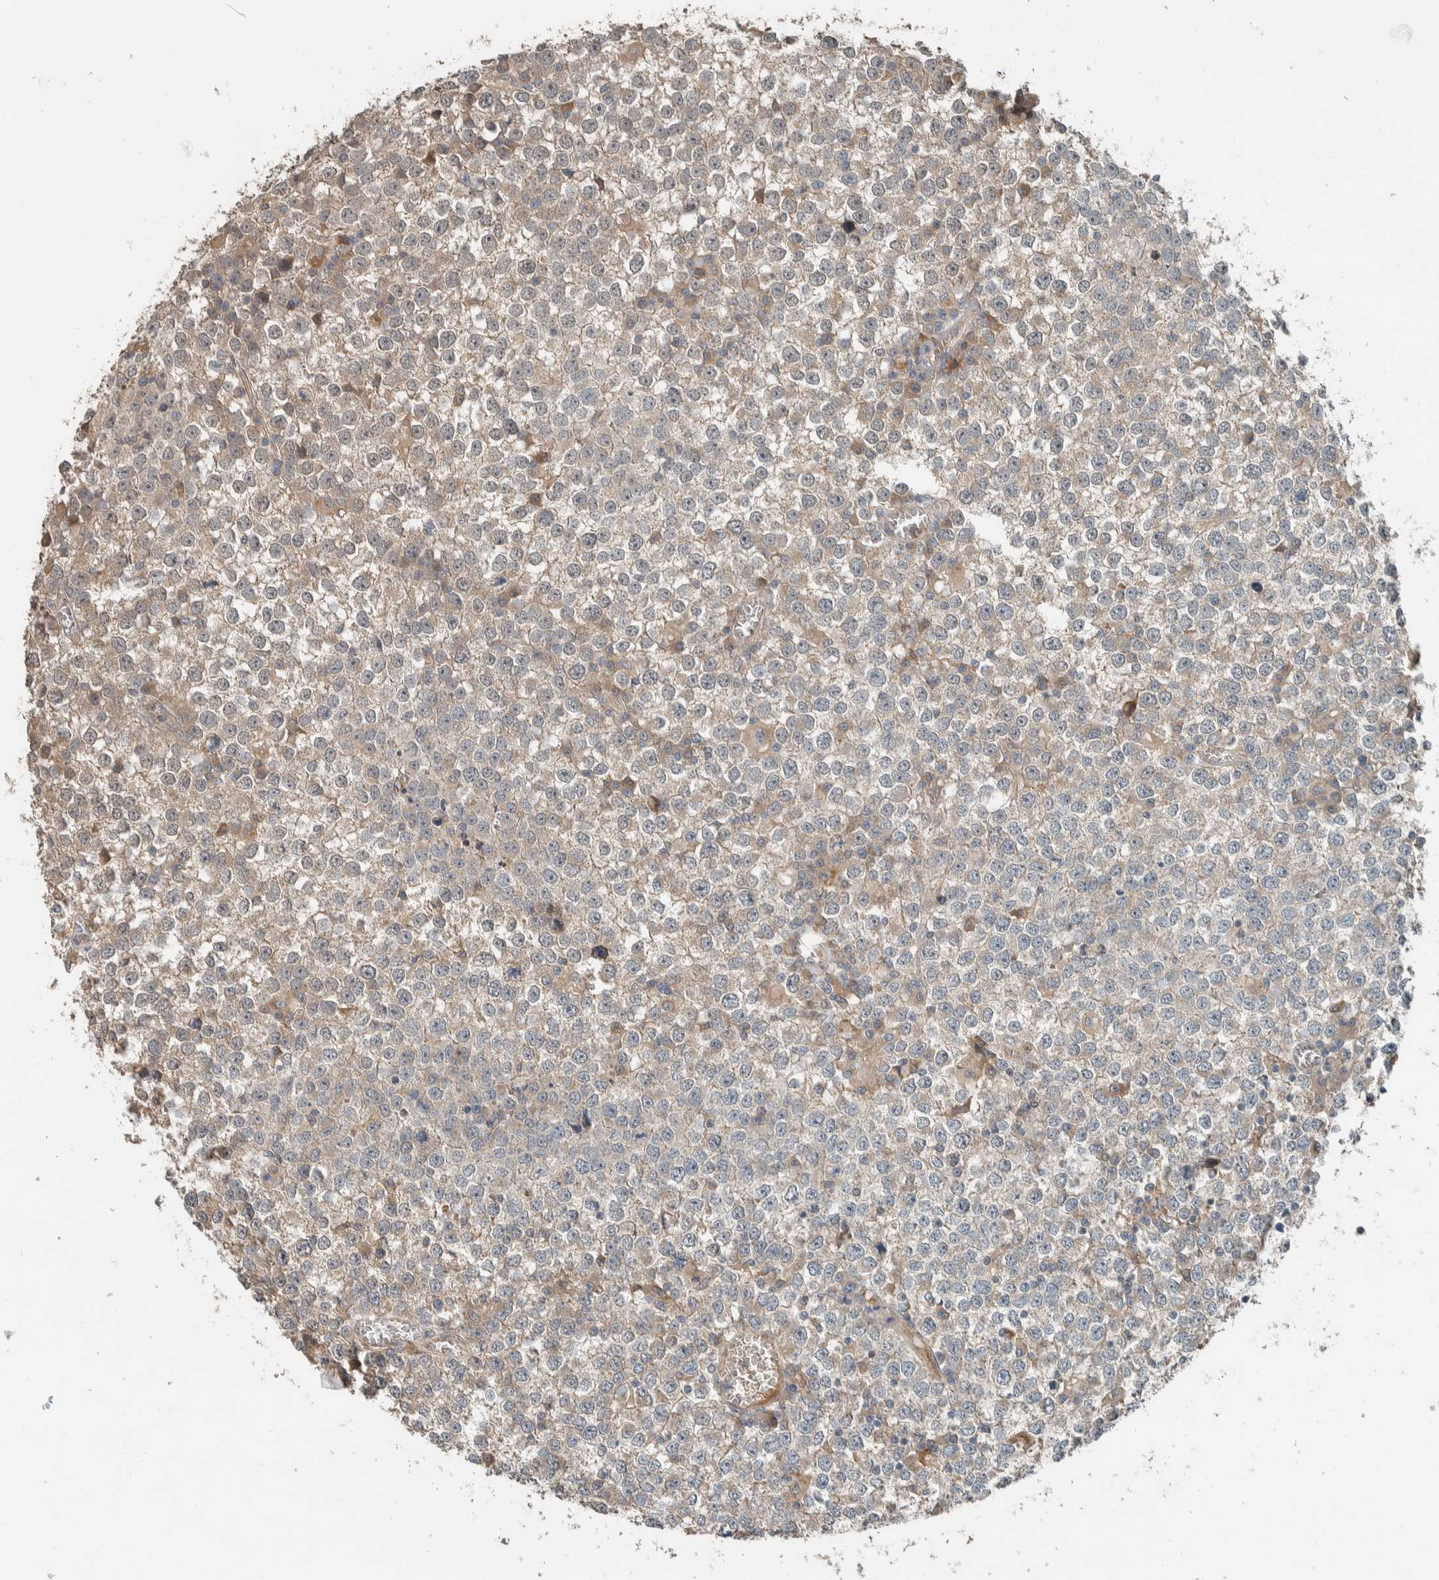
{"staining": {"intensity": "weak", "quantity": "25%-75%", "location": "cytoplasmic/membranous"}, "tissue": "testis cancer", "cell_type": "Tumor cells", "image_type": "cancer", "snomed": [{"axis": "morphology", "description": "Seminoma, NOS"}, {"axis": "topography", "description": "Testis"}], "caption": "A photomicrograph of human testis seminoma stained for a protein shows weak cytoplasmic/membranous brown staining in tumor cells. (Brightfield microscopy of DAB IHC at high magnification).", "gene": "NBR1", "patient": {"sex": "male", "age": 65}}